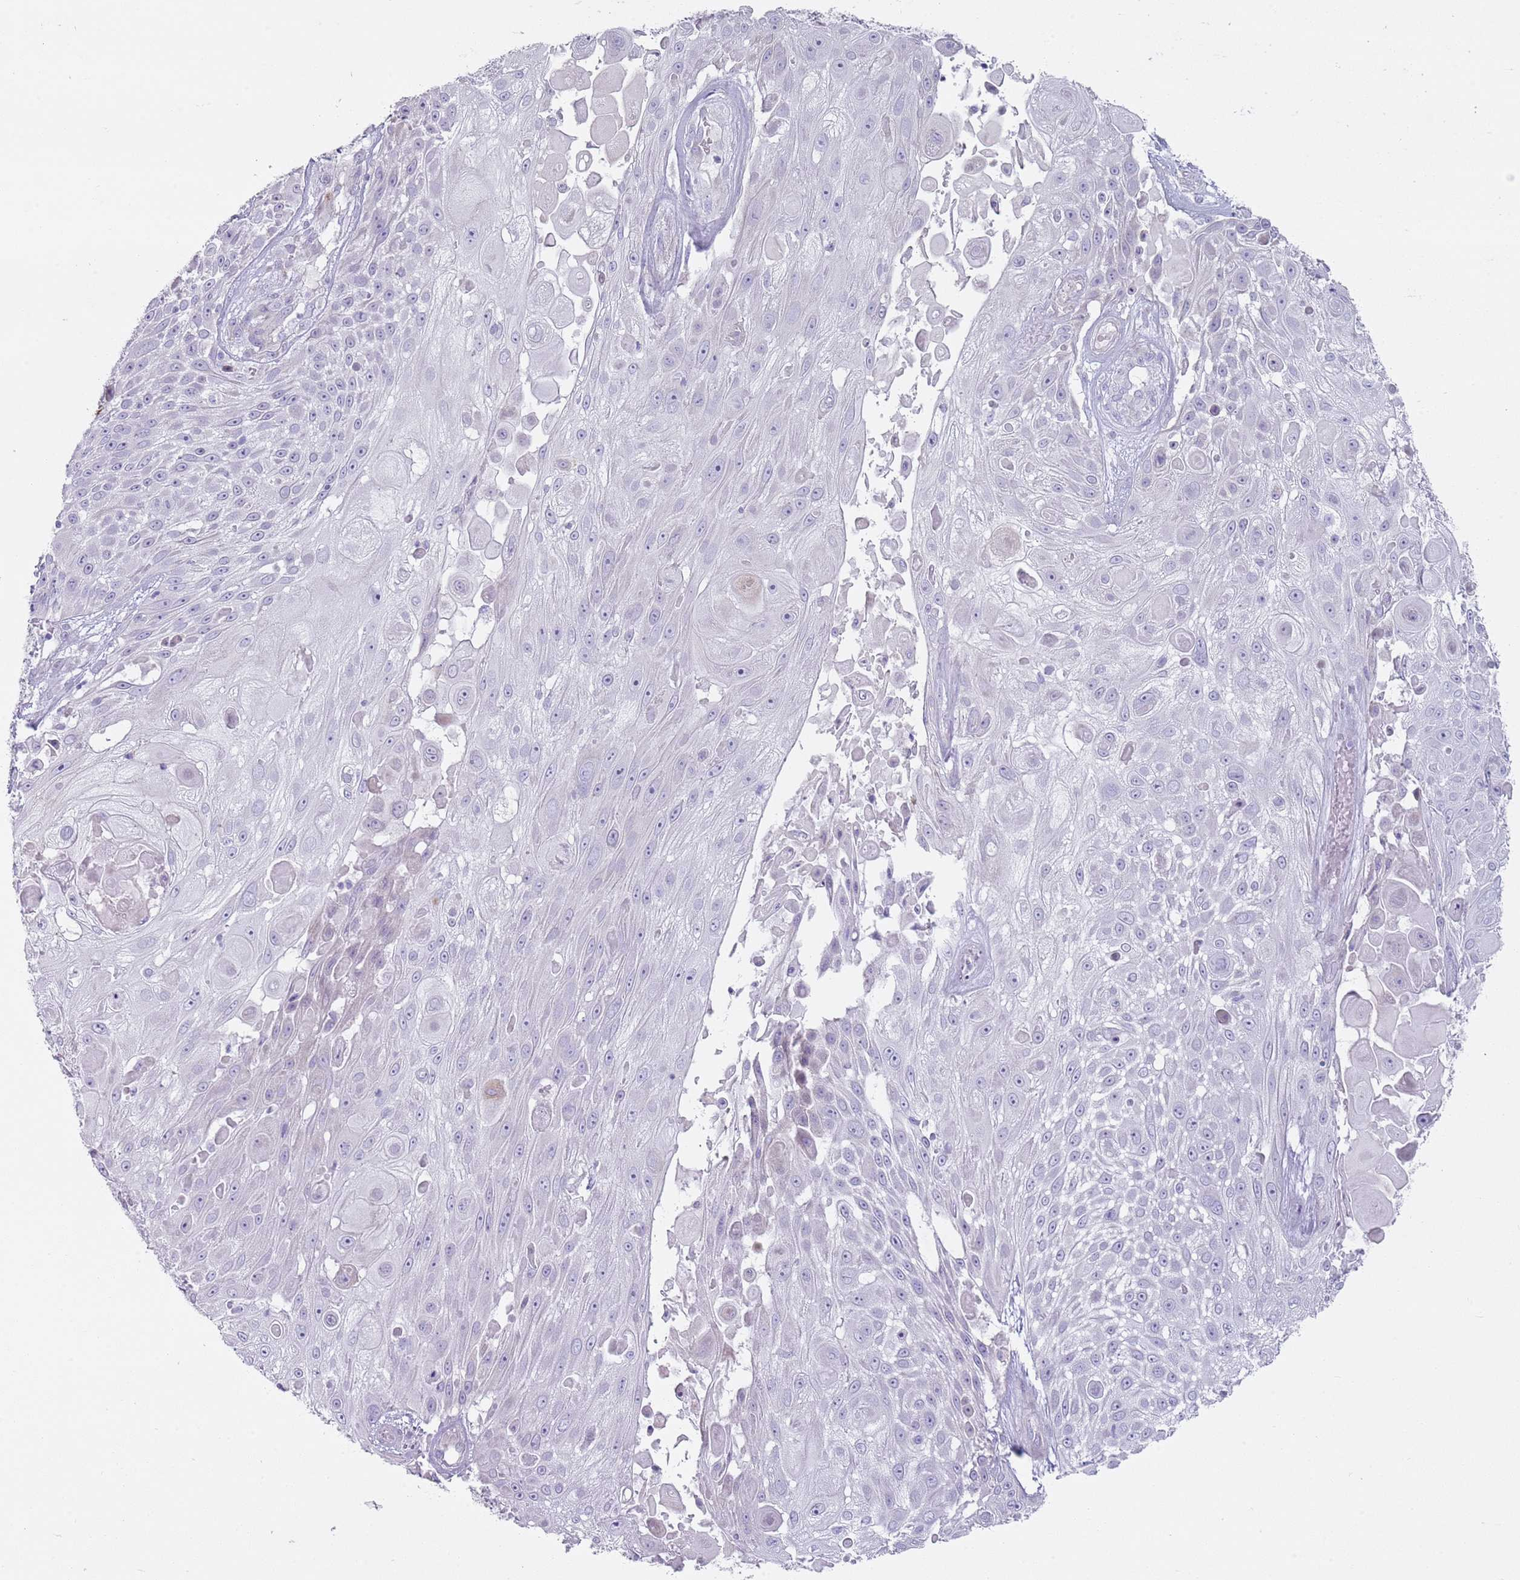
{"staining": {"intensity": "negative", "quantity": "none", "location": "none"}, "tissue": "skin cancer", "cell_type": "Tumor cells", "image_type": "cancer", "snomed": [{"axis": "morphology", "description": "Squamous cell carcinoma, NOS"}, {"axis": "topography", "description": "Skin"}], "caption": "Immunohistochemistry of human skin cancer (squamous cell carcinoma) exhibits no expression in tumor cells.", "gene": "CD177", "patient": {"sex": "female", "age": 86}}